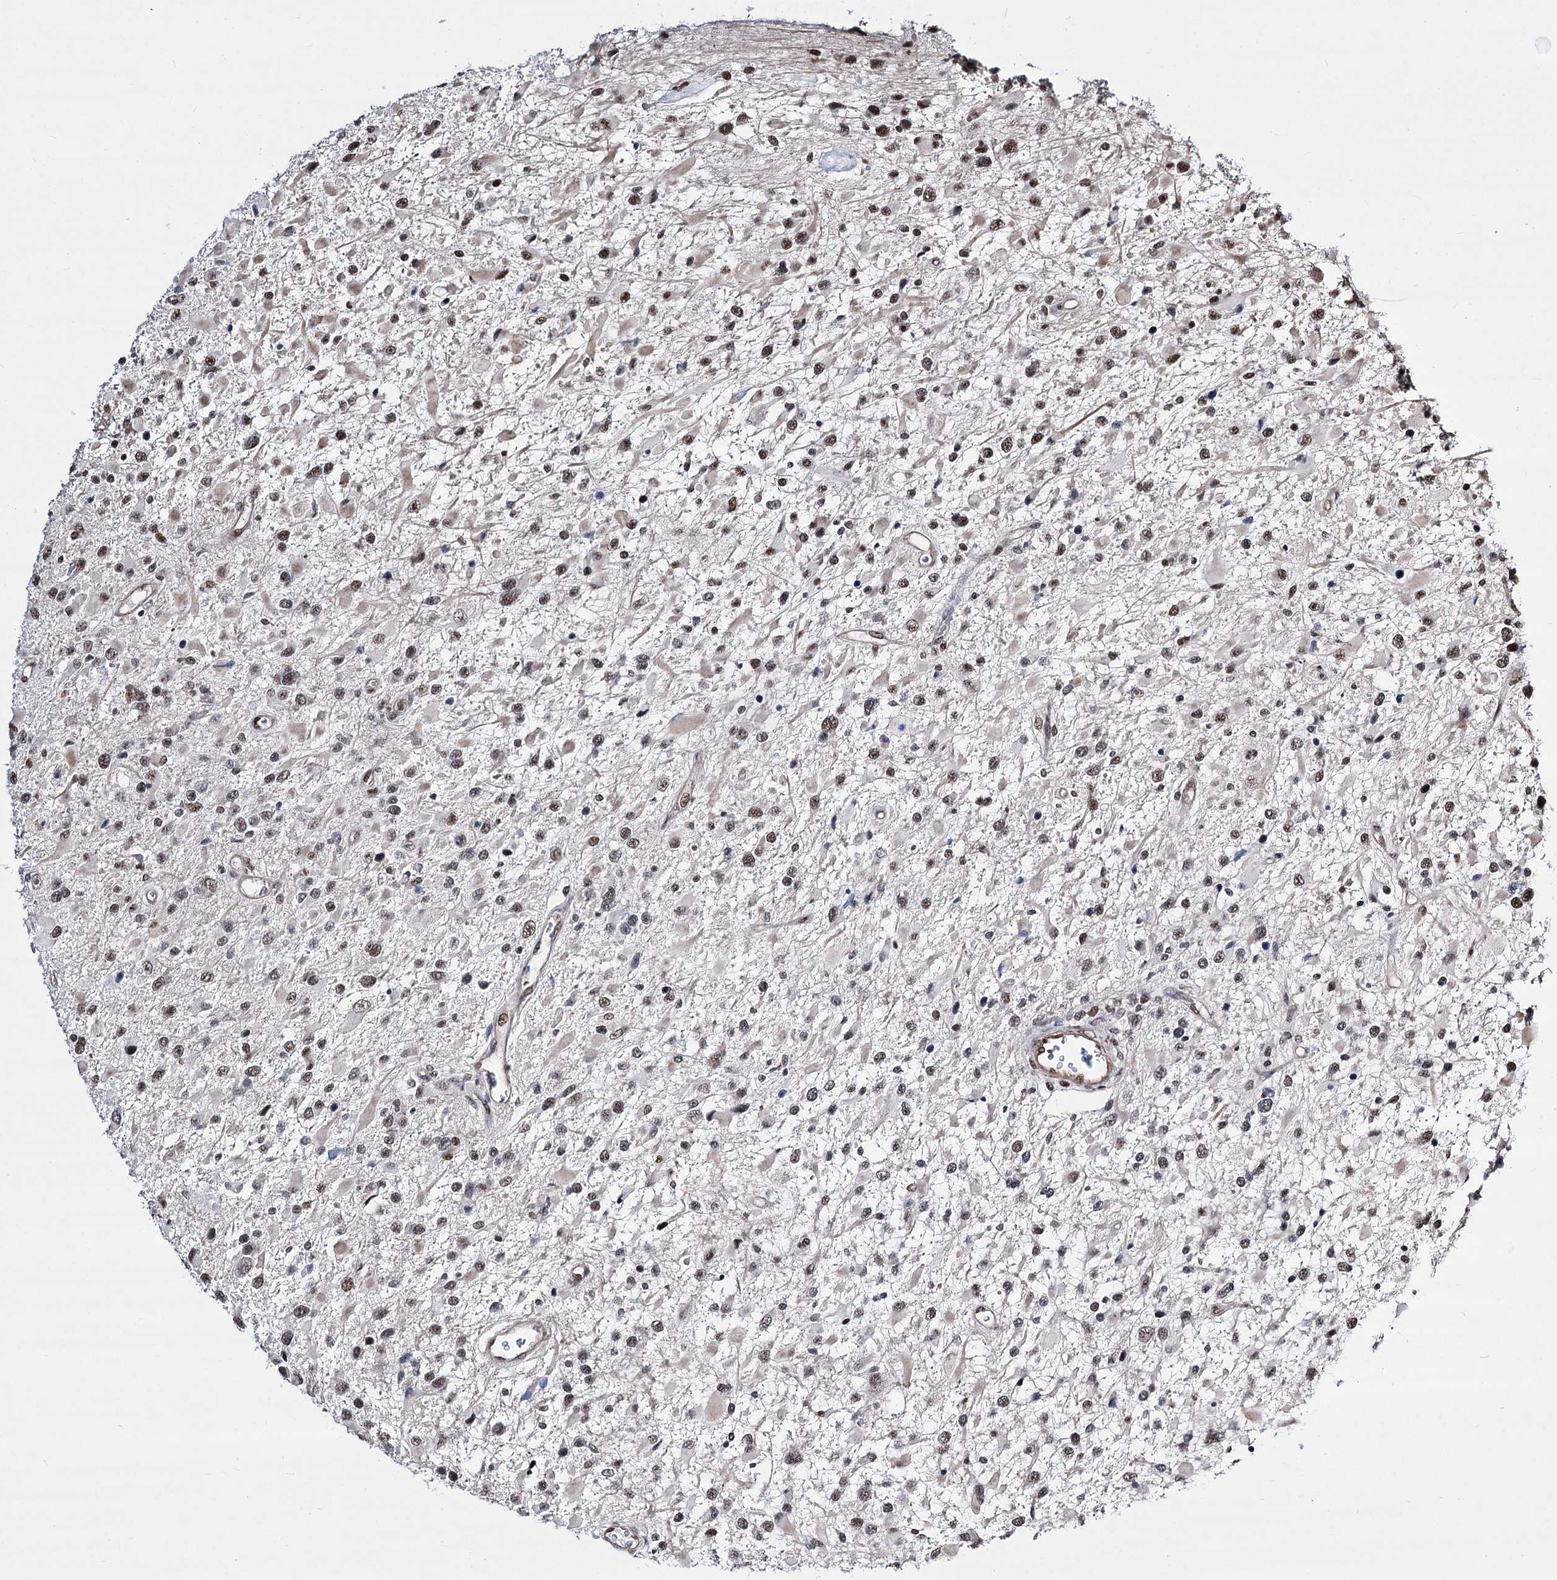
{"staining": {"intensity": "moderate", "quantity": "25%-75%", "location": "nuclear"}, "tissue": "glioma", "cell_type": "Tumor cells", "image_type": "cancer", "snomed": [{"axis": "morphology", "description": "Glioma, malignant, High grade"}, {"axis": "topography", "description": "Brain"}], "caption": "Protein expression analysis of human glioma reveals moderate nuclear staining in about 25%-75% of tumor cells.", "gene": "CHMP7", "patient": {"sex": "male", "age": 53}}